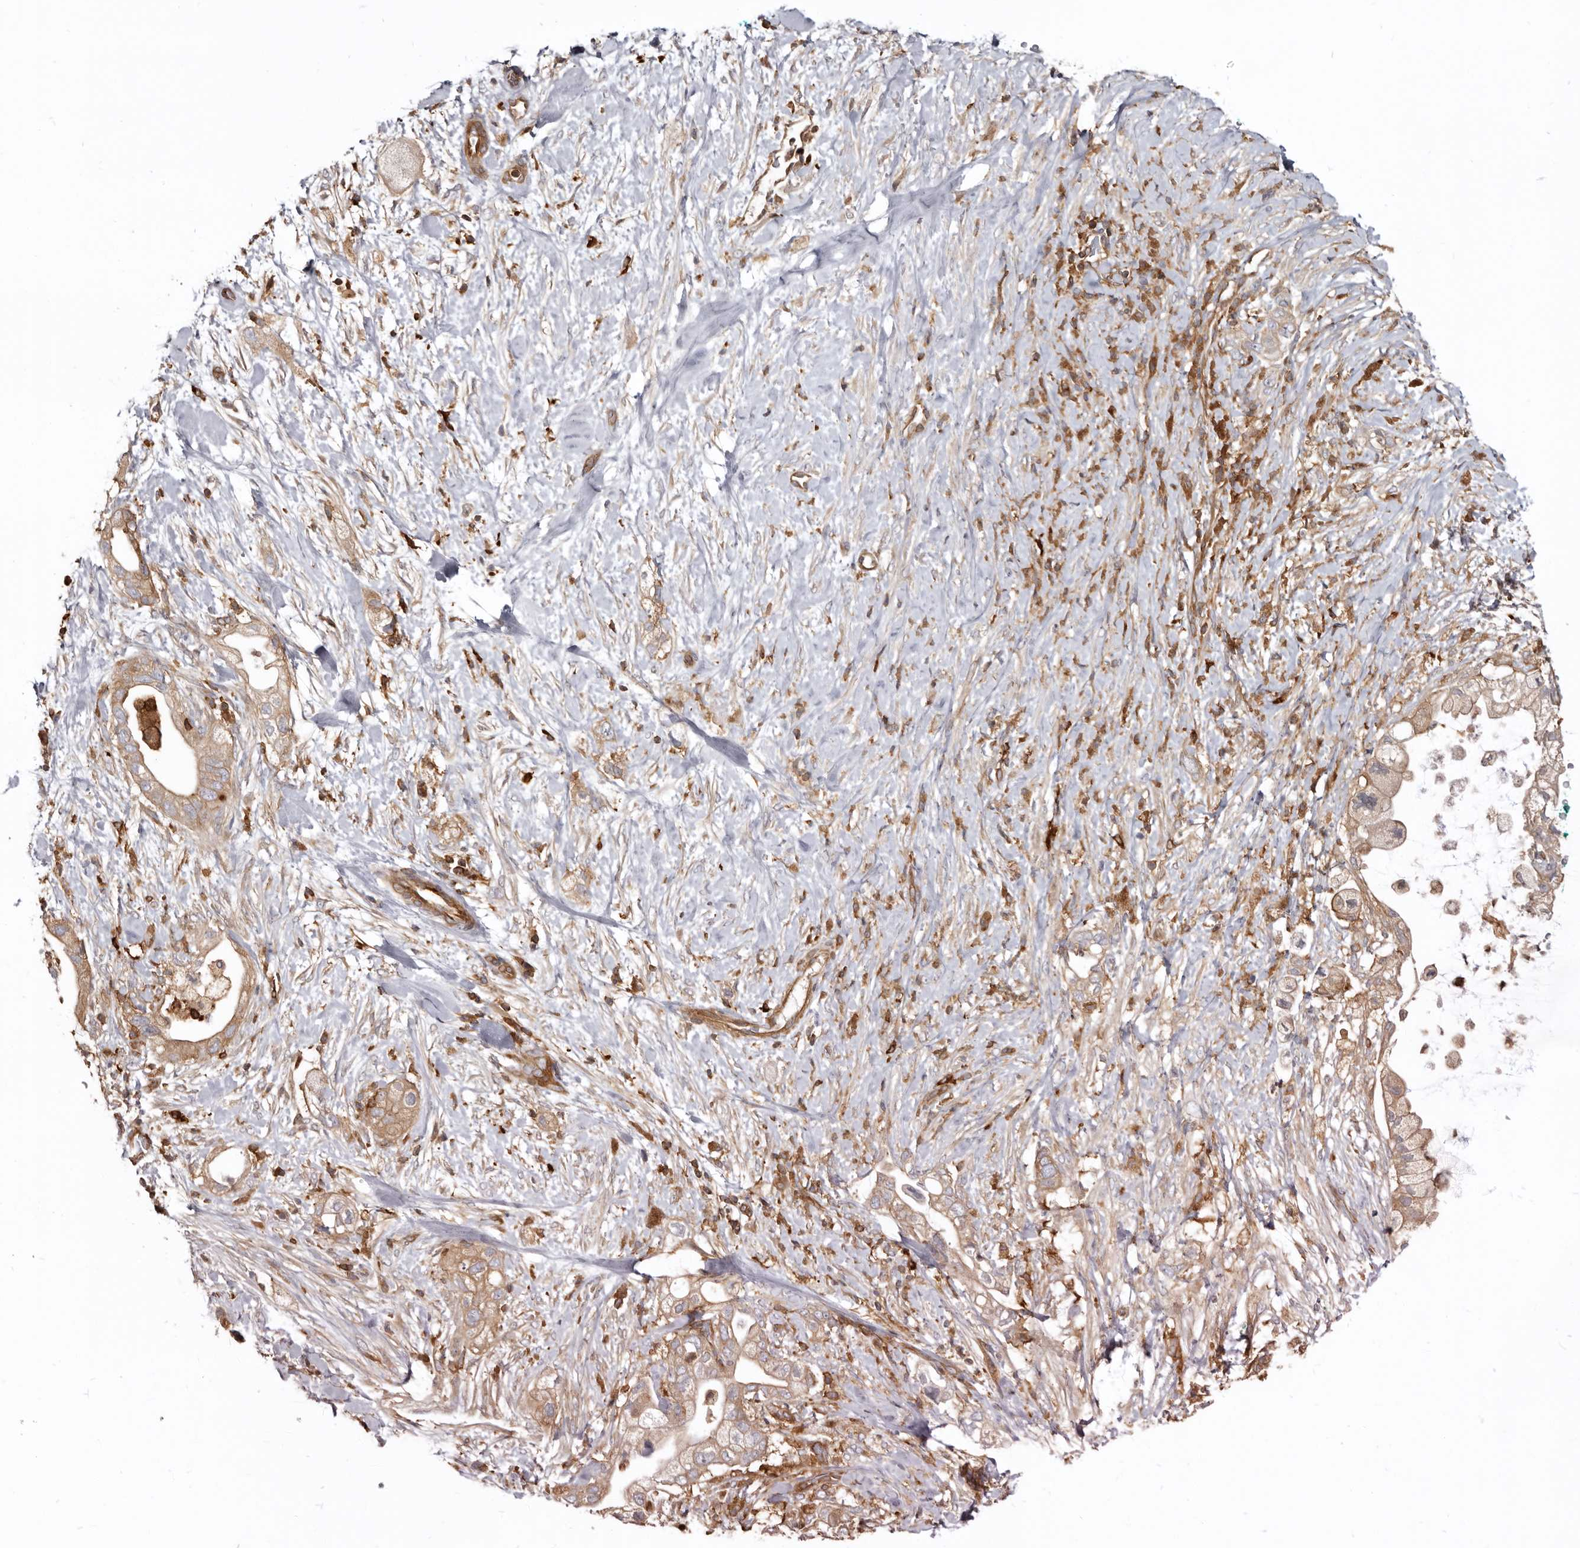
{"staining": {"intensity": "moderate", "quantity": ">75%", "location": "cytoplasmic/membranous"}, "tissue": "pancreatic cancer", "cell_type": "Tumor cells", "image_type": "cancer", "snomed": [{"axis": "morphology", "description": "Adenocarcinoma, NOS"}, {"axis": "topography", "description": "Pancreas"}], "caption": "Immunohistochemistry of pancreatic cancer (adenocarcinoma) exhibits medium levels of moderate cytoplasmic/membranous positivity in about >75% of tumor cells. (DAB (3,3'-diaminobenzidine) = brown stain, brightfield microscopy at high magnification).", "gene": "CBL", "patient": {"sex": "male", "age": 53}}